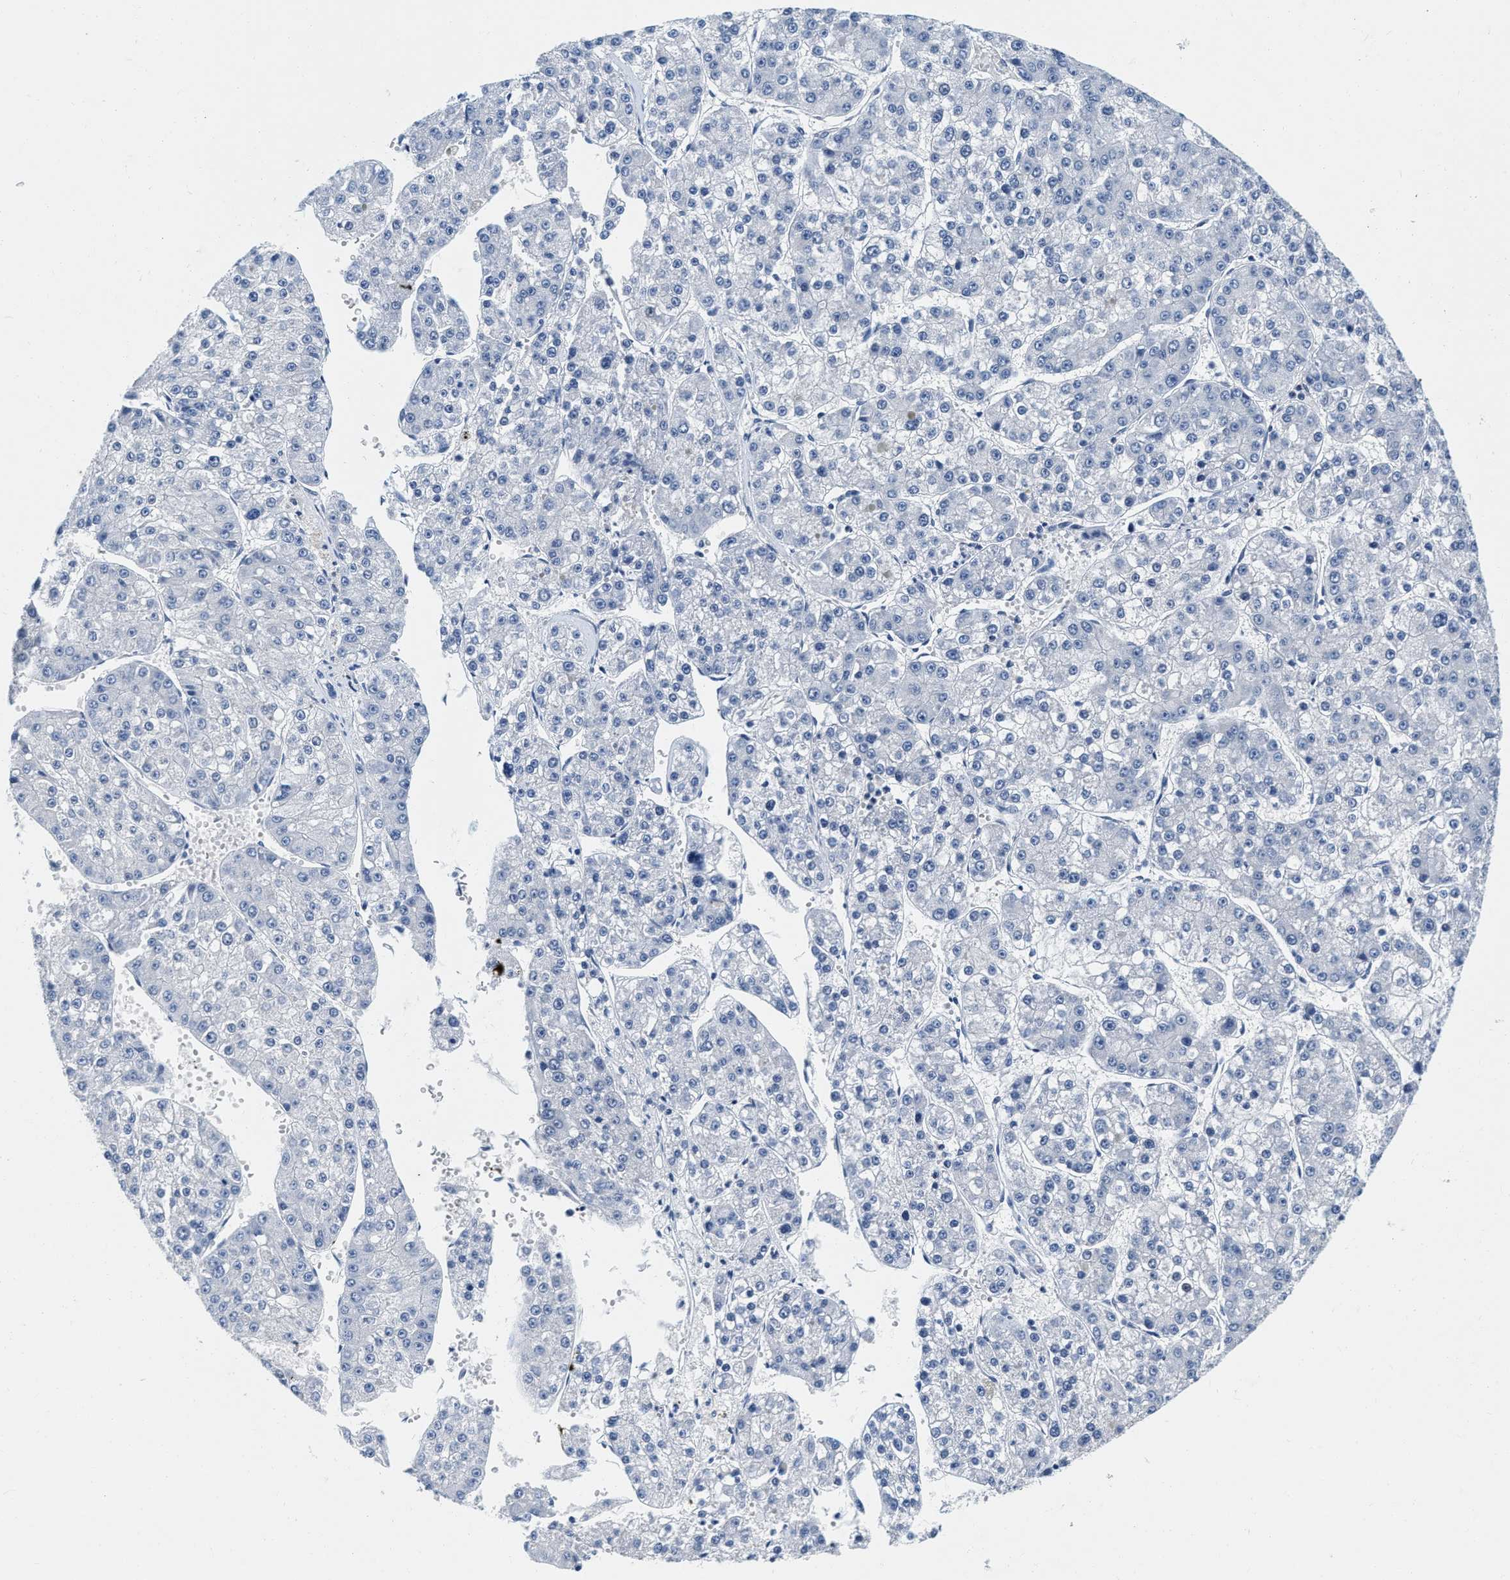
{"staining": {"intensity": "negative", "quantity": "none", "location": "none"}, "tissue": "liver cancer", "cell_type": "Tumor cells", "image_type": "cancer", "snomed": [{"axis": "morphology", "description": "Carcinoma, Hepatocellular, NOS"}, {"axis": "topography", "description": "Liver"}], "caption": "The micrograph shows no significant staining in tumor cells of liver cancer (hepatocellular carcinoma). Nuclei are stained in blue.", "gene": "EIF2AK2", "patient": {"sex": "female", "age": 73}}